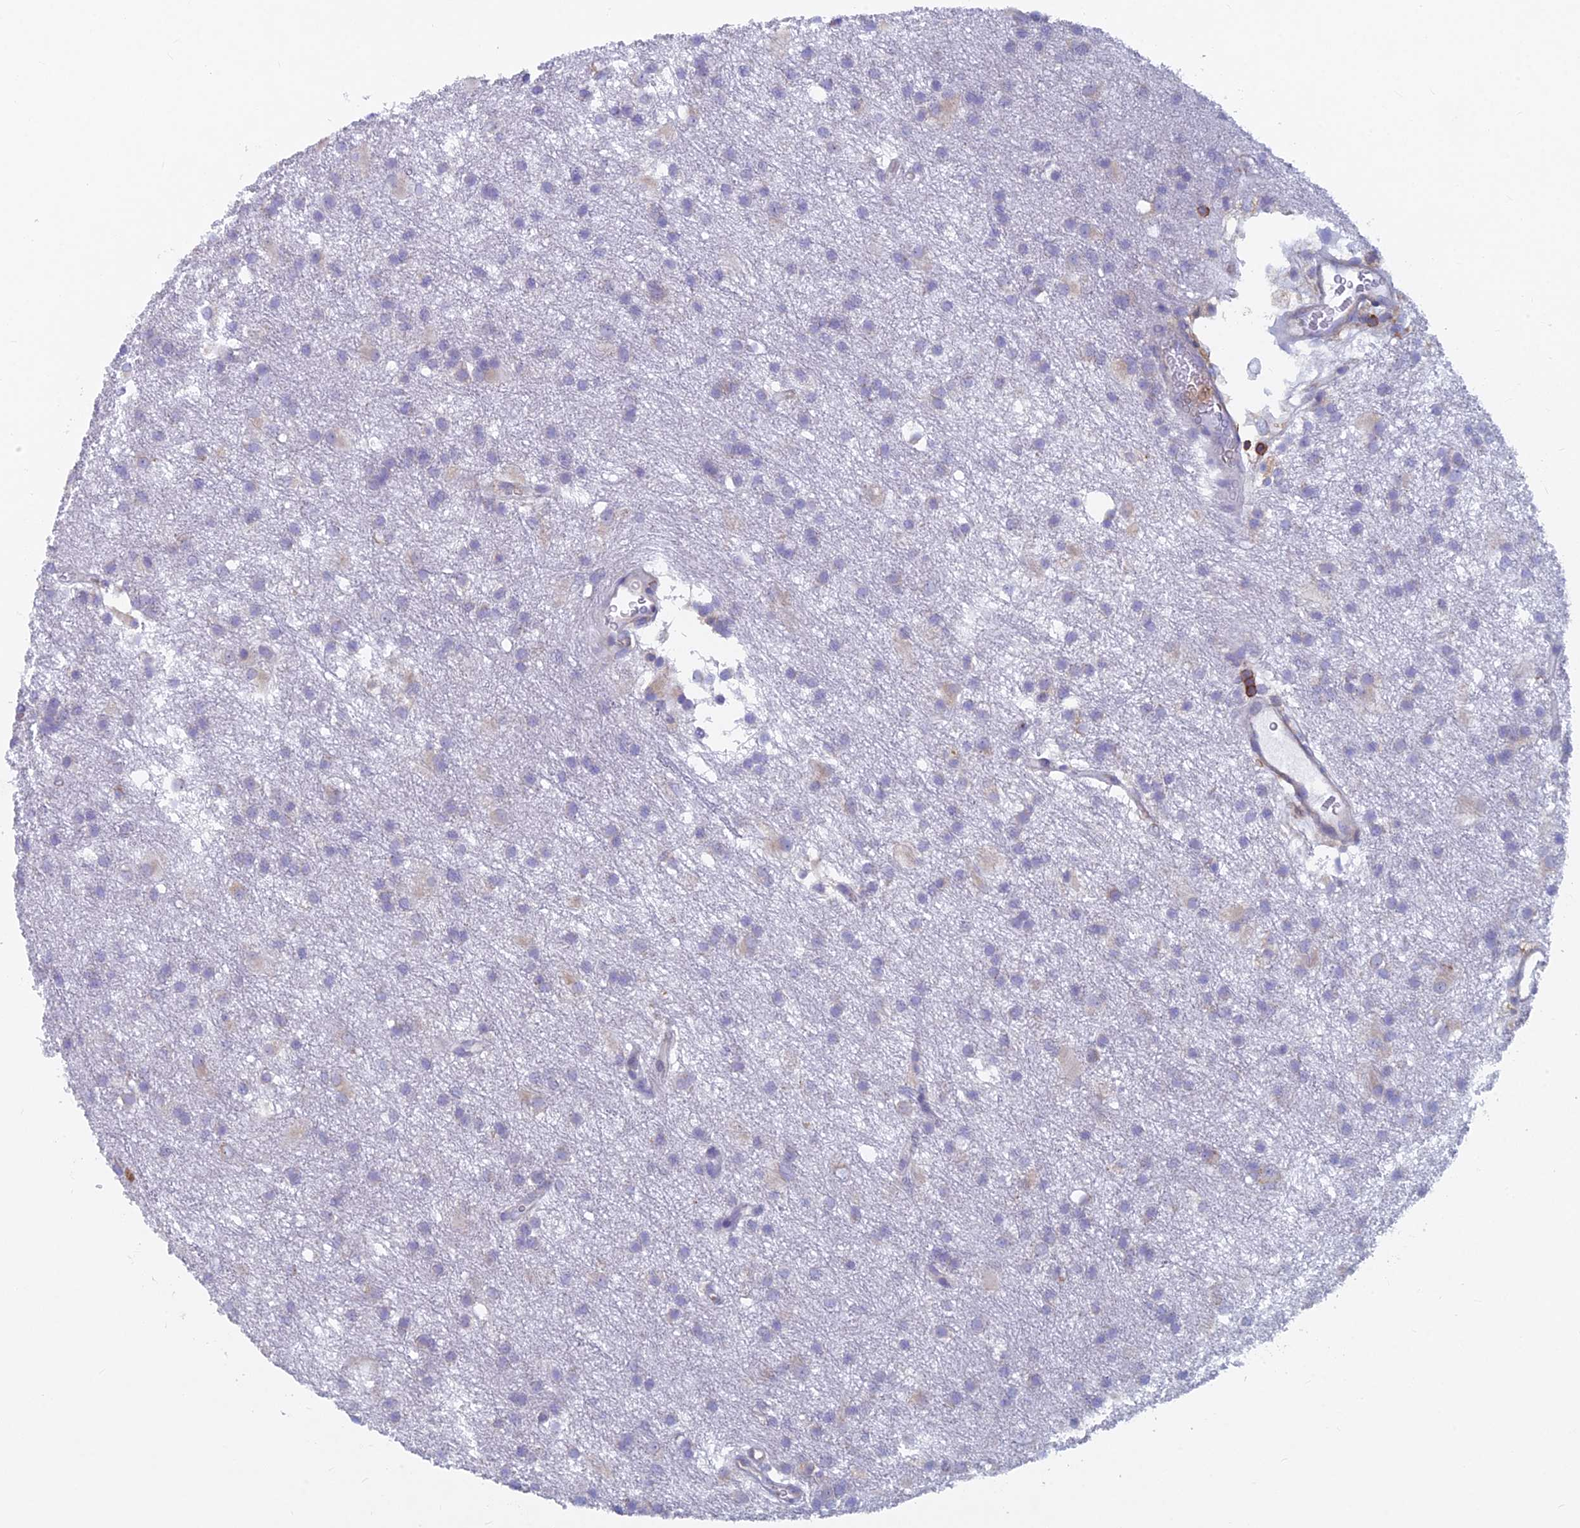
{"staining": {"intensity": "negative", "quantity": "none", "location": "none"}, "tissue": "glioma", "cell_type": "Tumor cells", "image_type": "cancer", "snomed": [{"axis": "morphology", "description": "Glioma, malignant, High grade"}, {"axis": "topography", "description": "Brain"}], "caption": "Tumor cells are negative for protein expression in human glioma.", "gene": "ABI3BP", "patient": {"sex": "male", "age": 77}}